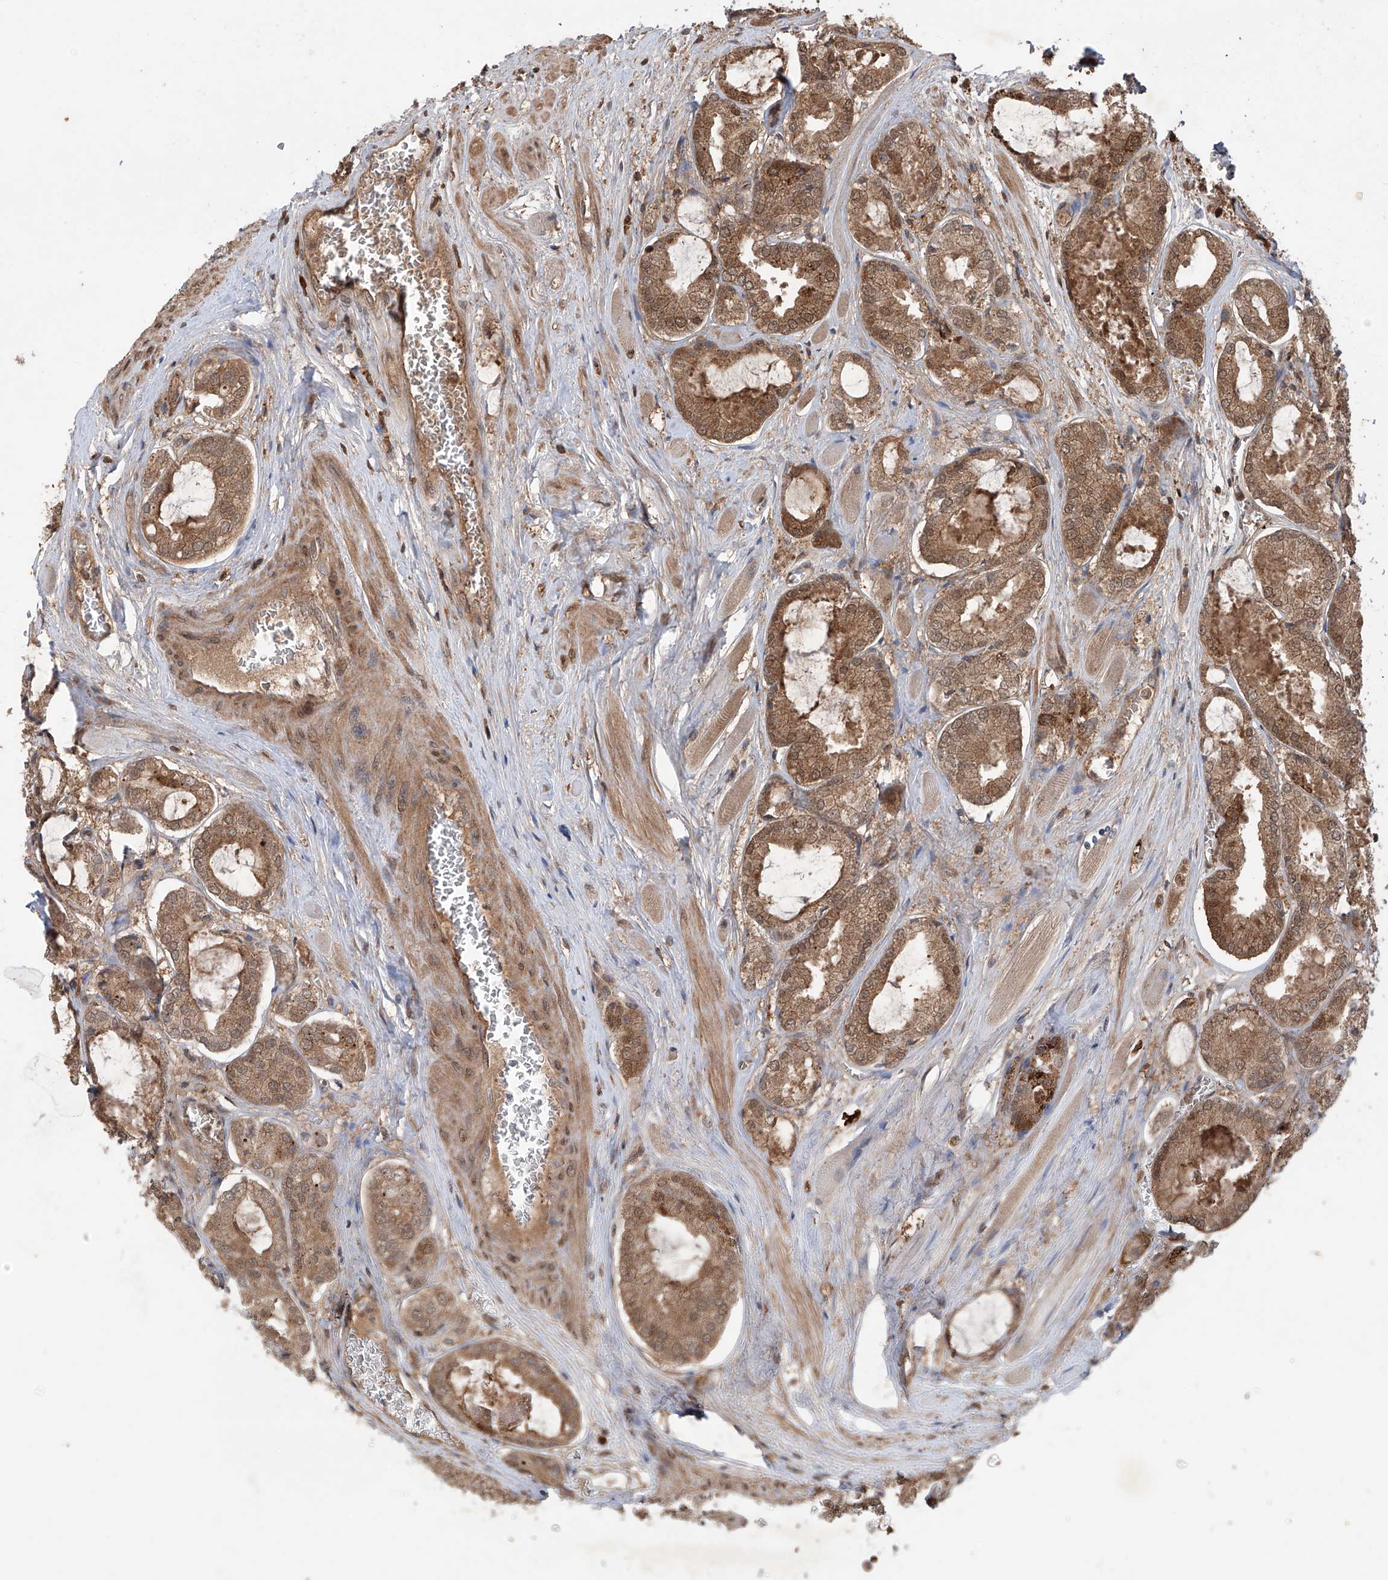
{"staining": {"intensity": "moderate", "quantity": ">75%", "location": "cytoplasmic/membranous,nuclear"}, "tissue": "prostate cancer", "cell_type": "Tumor cells", "image_type": "cancer", "snomed": [{"axis": "morphology", "description": "Adenocarcinoma, Low grade"}, {"axis": "topography", "description": "Prostate"}], "caption": "The immunohistochemical stain highlights moderate cytoplasmic/membranous and nuclear positivity in tumor cells of prostate low-grade adenocarcinoma tissue. (brown staining indicates protein expression, while blue staining denotes nuclei).", "gene": "HOXC8", "patient": {"sex": "male", "age": 67}}